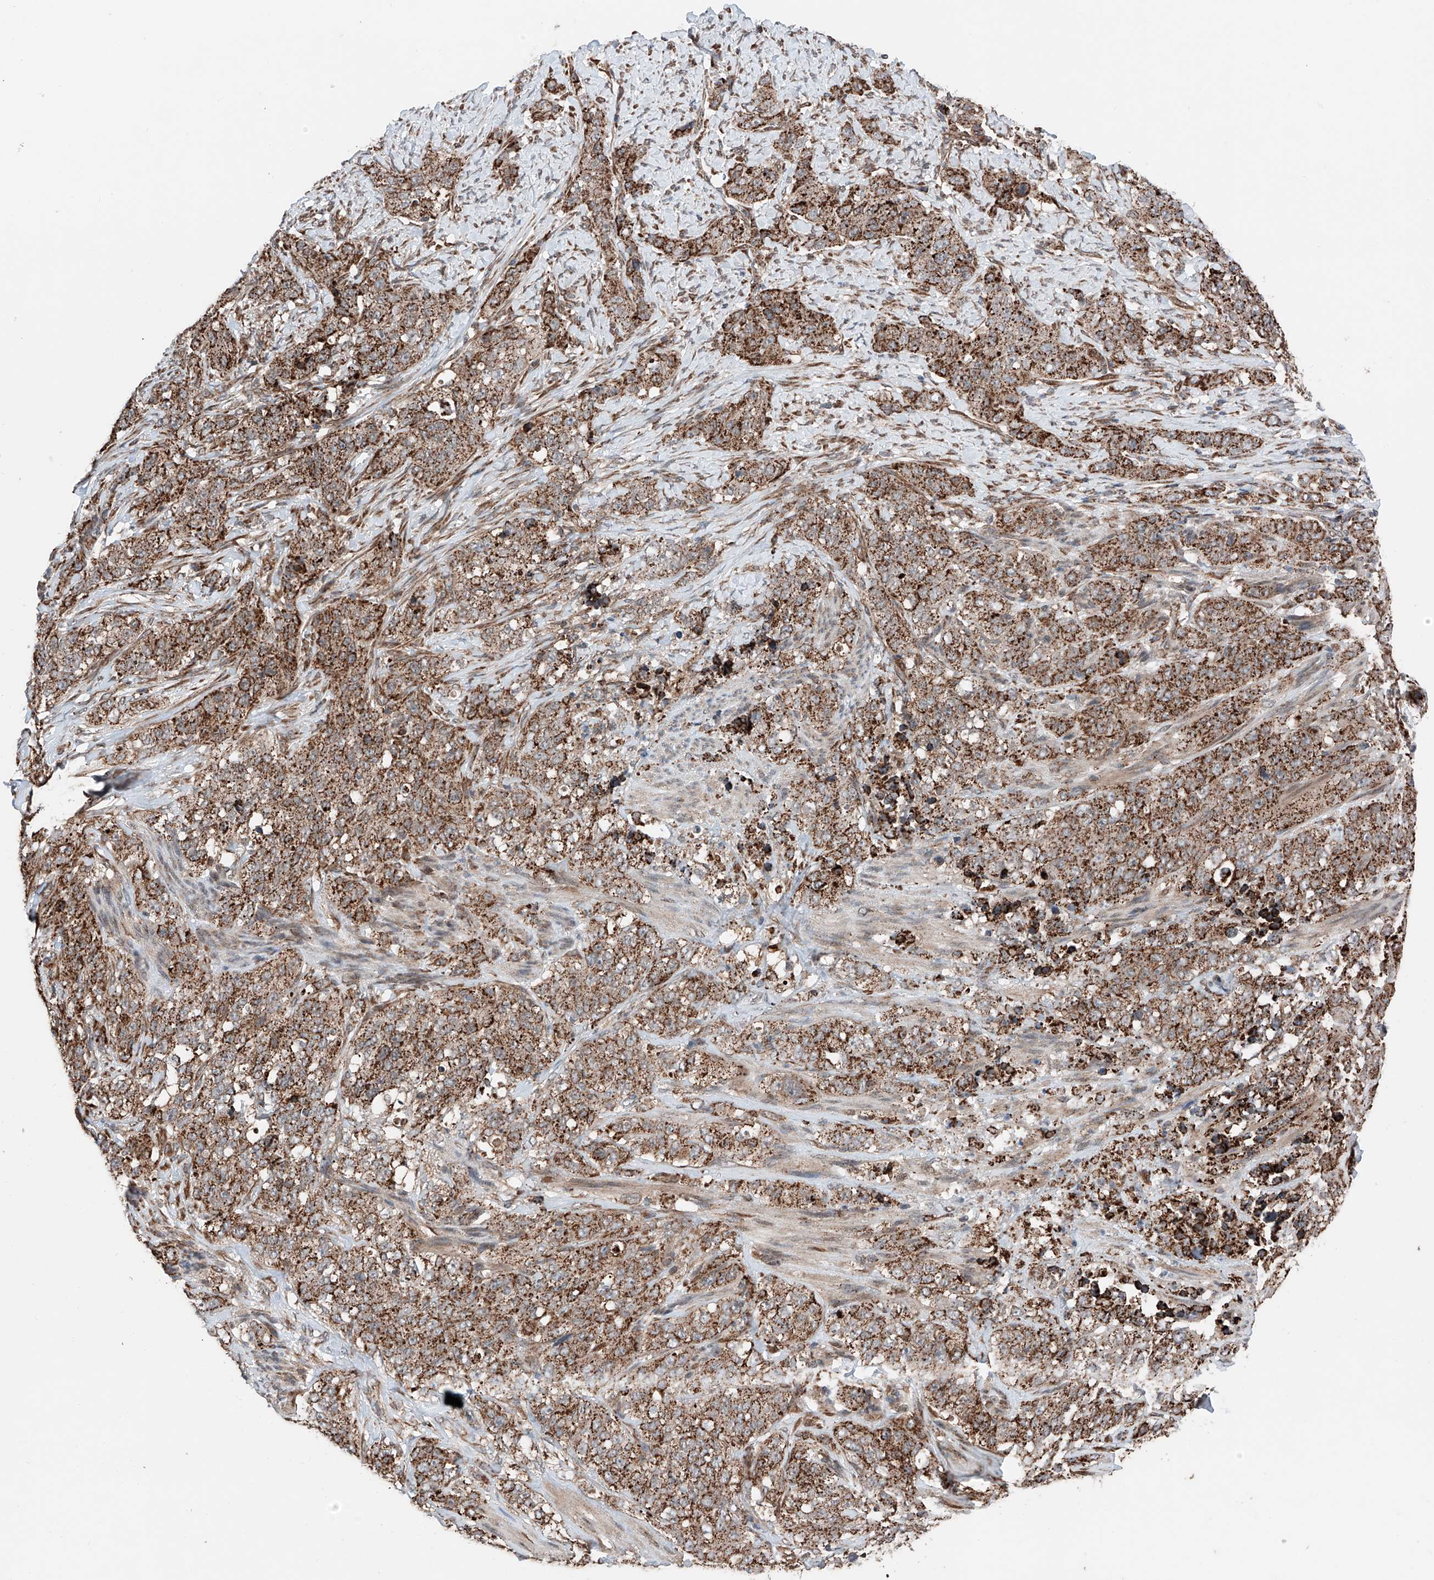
{"staining": {"intensity": "strong", "quantity": ">75%", "location": "cytoplasmic/membranous"}, "tissue": "stomach cancer", "cell_type": "Tumor cells", "image_type": "cancer", "snomed": [{"axis": "morphology", "description": "Adenocarcinoma, NOS"}, {"axis": "topography", "description": "Stomach"}], "caption": "High-magnification brightfield microscopy of stomach cancer (adenocarcinoma) stained with DAB (brown) and counterstained with hematoxylin (blue). tumor cells exhibit strong cytoplasmic/membranous positivity is identified in approximately>75% of cells.", "gene": "ZSCAN29", "patient": {"sex": "male", "age": 48}}